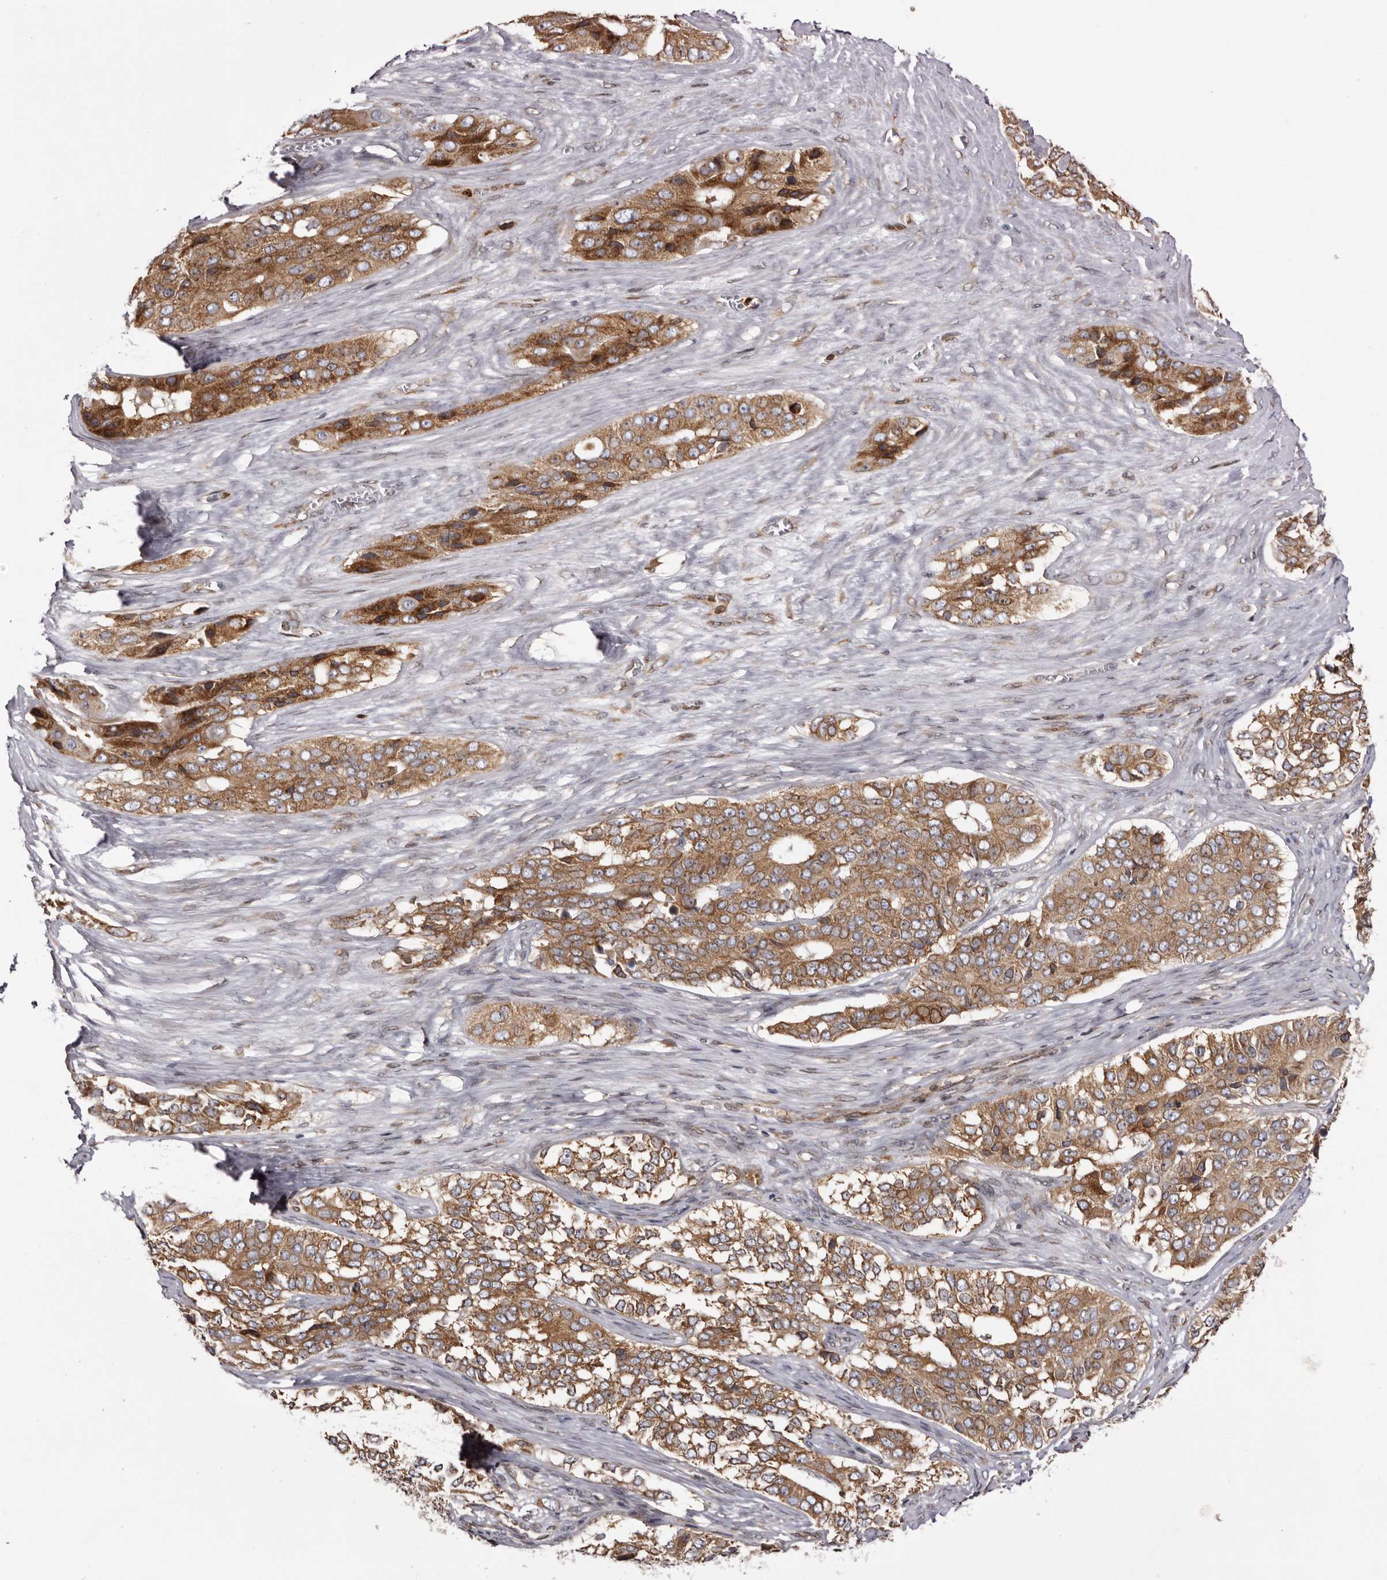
{"staining": {"intensity": "moderate", "quantity": ">75%", "location": "cytoplasmic/membranous"}, "tissue": "ovarian cancer", "cell_type": "Tumor cells", "image_type": "cancer", "snomed": [{"axis": "morphology", "description": "Carcinoma, endometroid"}, {"axis": "topography", "description": "Ovary"}], "caption": "Moderate cytoplasmic/membranous expression for a protein is present in about >75% of tumor cells of endometroid carcinoma (ovarian) using IHC.", "gene": "C4orf3", "patient": {"sex": "female", "age": 51}}